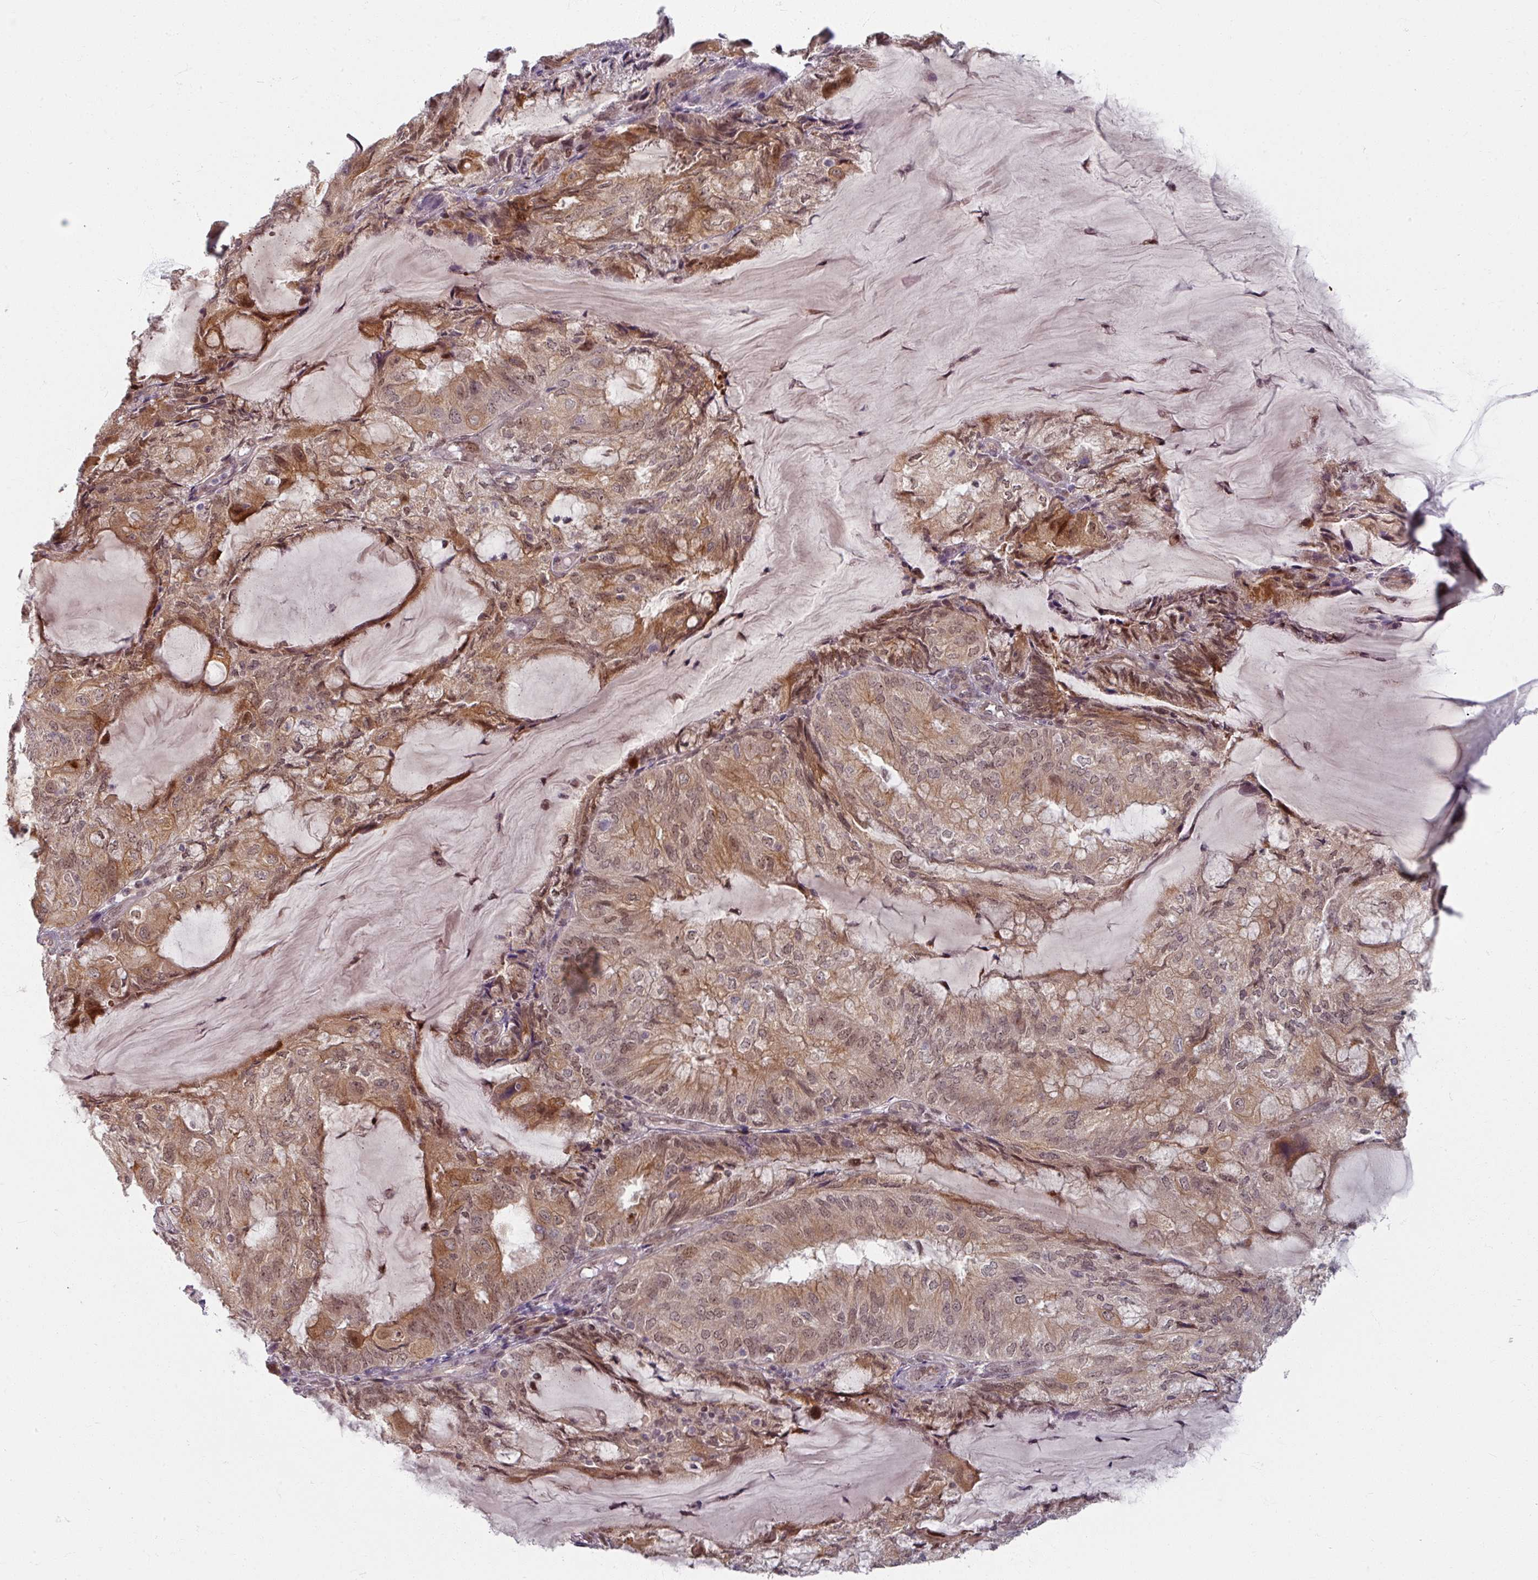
{"staining": {"intensity": "moderate", "quantity": ">75%", "location": "cytoplasmic/membranous,nuclear"}, "tissue": "endometrial cancer", "cell_type": "Tumor cells", "image_type": "cancer", "snomed": [{"axis": "morphology", "description": "Adenocarcinoma, NOS"}, {"axis": "topography", "description": "Endometrium"}], "caption": "Moderate cytoplasmic/membranous and nuclear expression is present in approximately >75% of tumor cells in endometrial cancer (adenocarcinoma). The protein is shown in brown color, while the nuclei are stained blue.", "gene": "KLC3", "patient": {"sex": "female", "age": 81}}